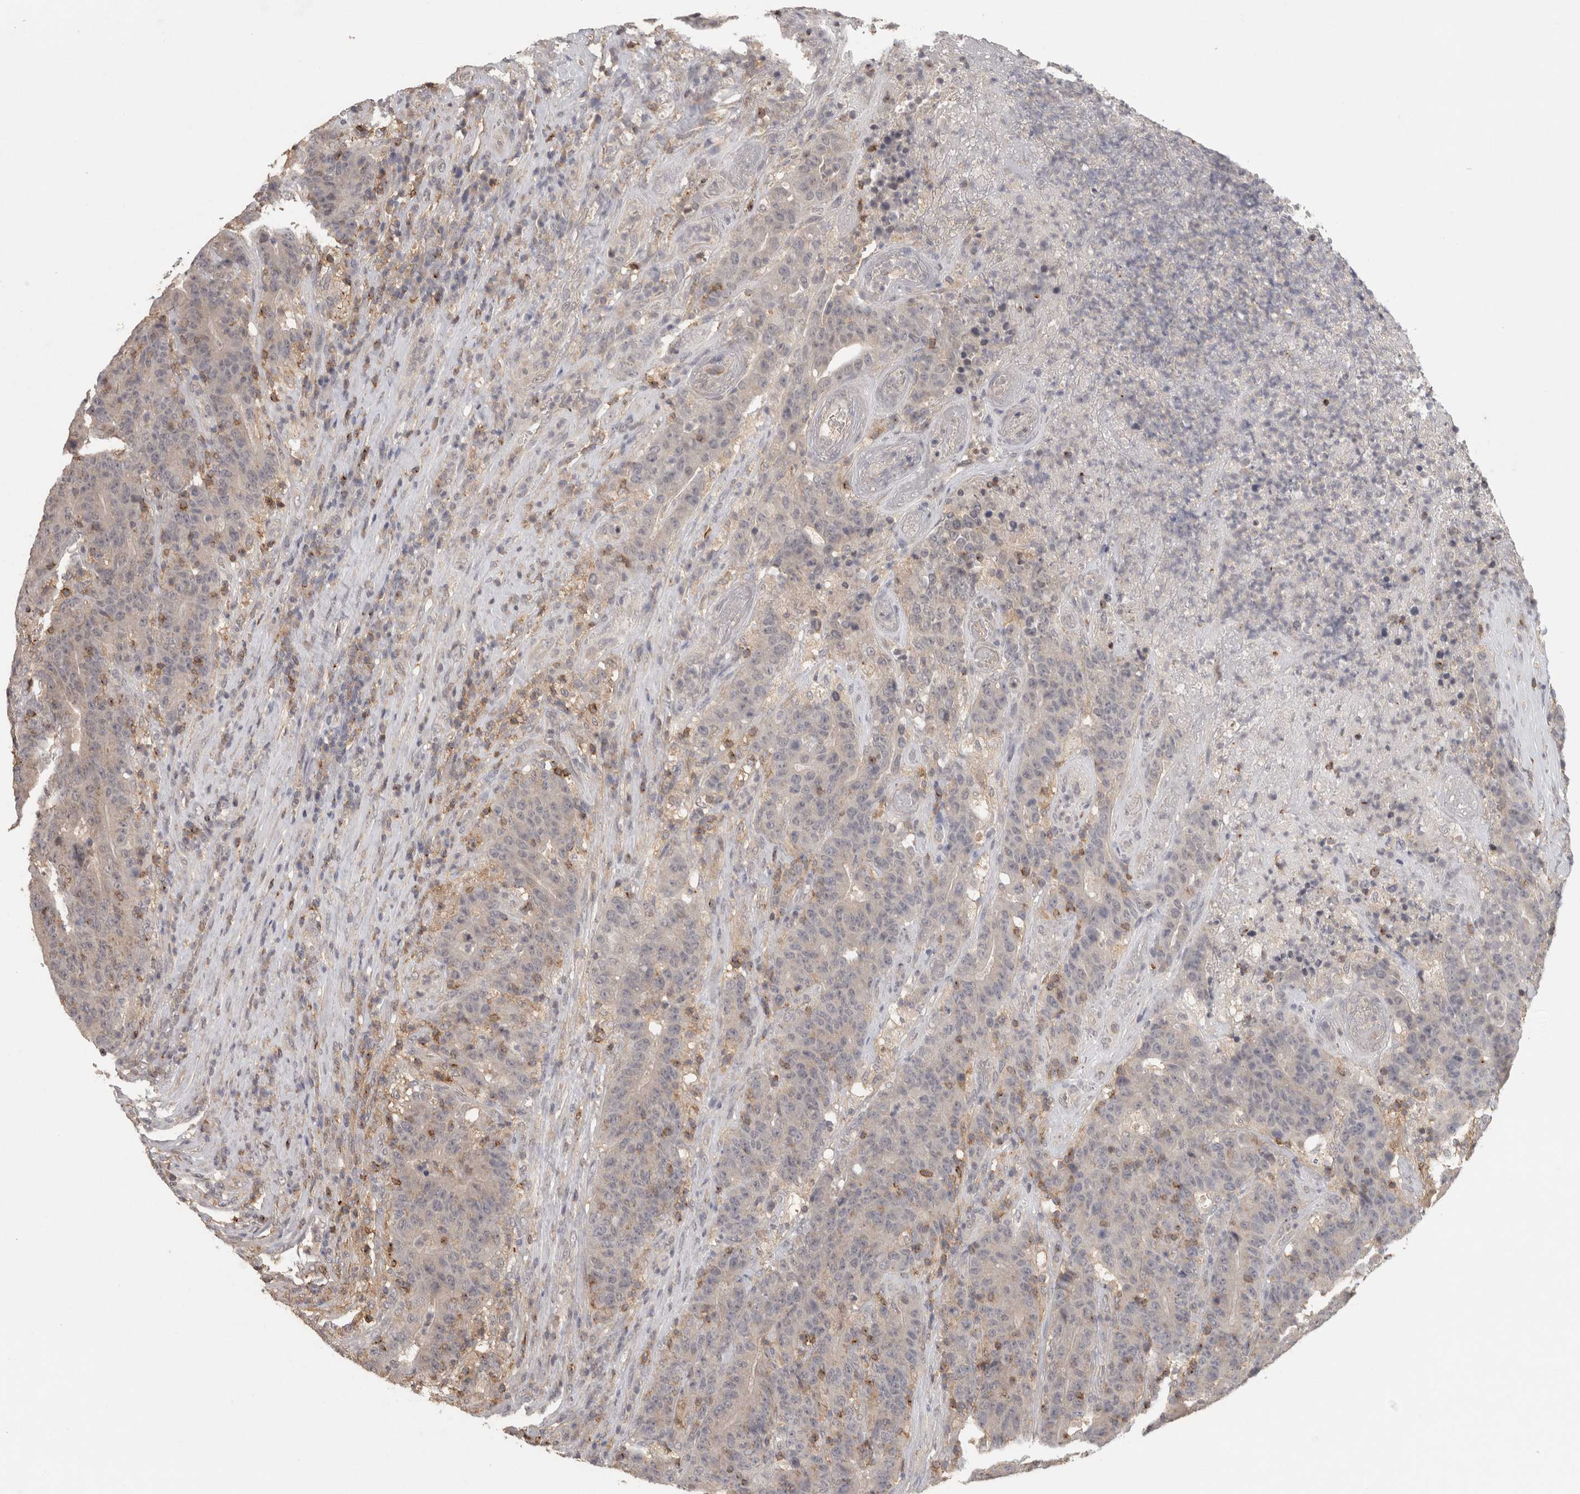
{"staining": {"intensity": "negative", "quantity": "none", "location": "none"}, "tissue": "colorectal cancer", "cell_type": "Tumor cells", "image_type": "cancer", "snomed": [{"axis": "morphology", "description": "Normal tissue, NOS"}, {"axis": "morphology", "description": "Adenocarcinoma, NOS"}, {"axis": "topography", "description": "Colon"}], "caption": "Colorectal cancer was stained to show a protein in brown. There is no significant staining in tumor cells.", "gene": "HAVCR2", "patient": {"sex": "female", "age": 75}}